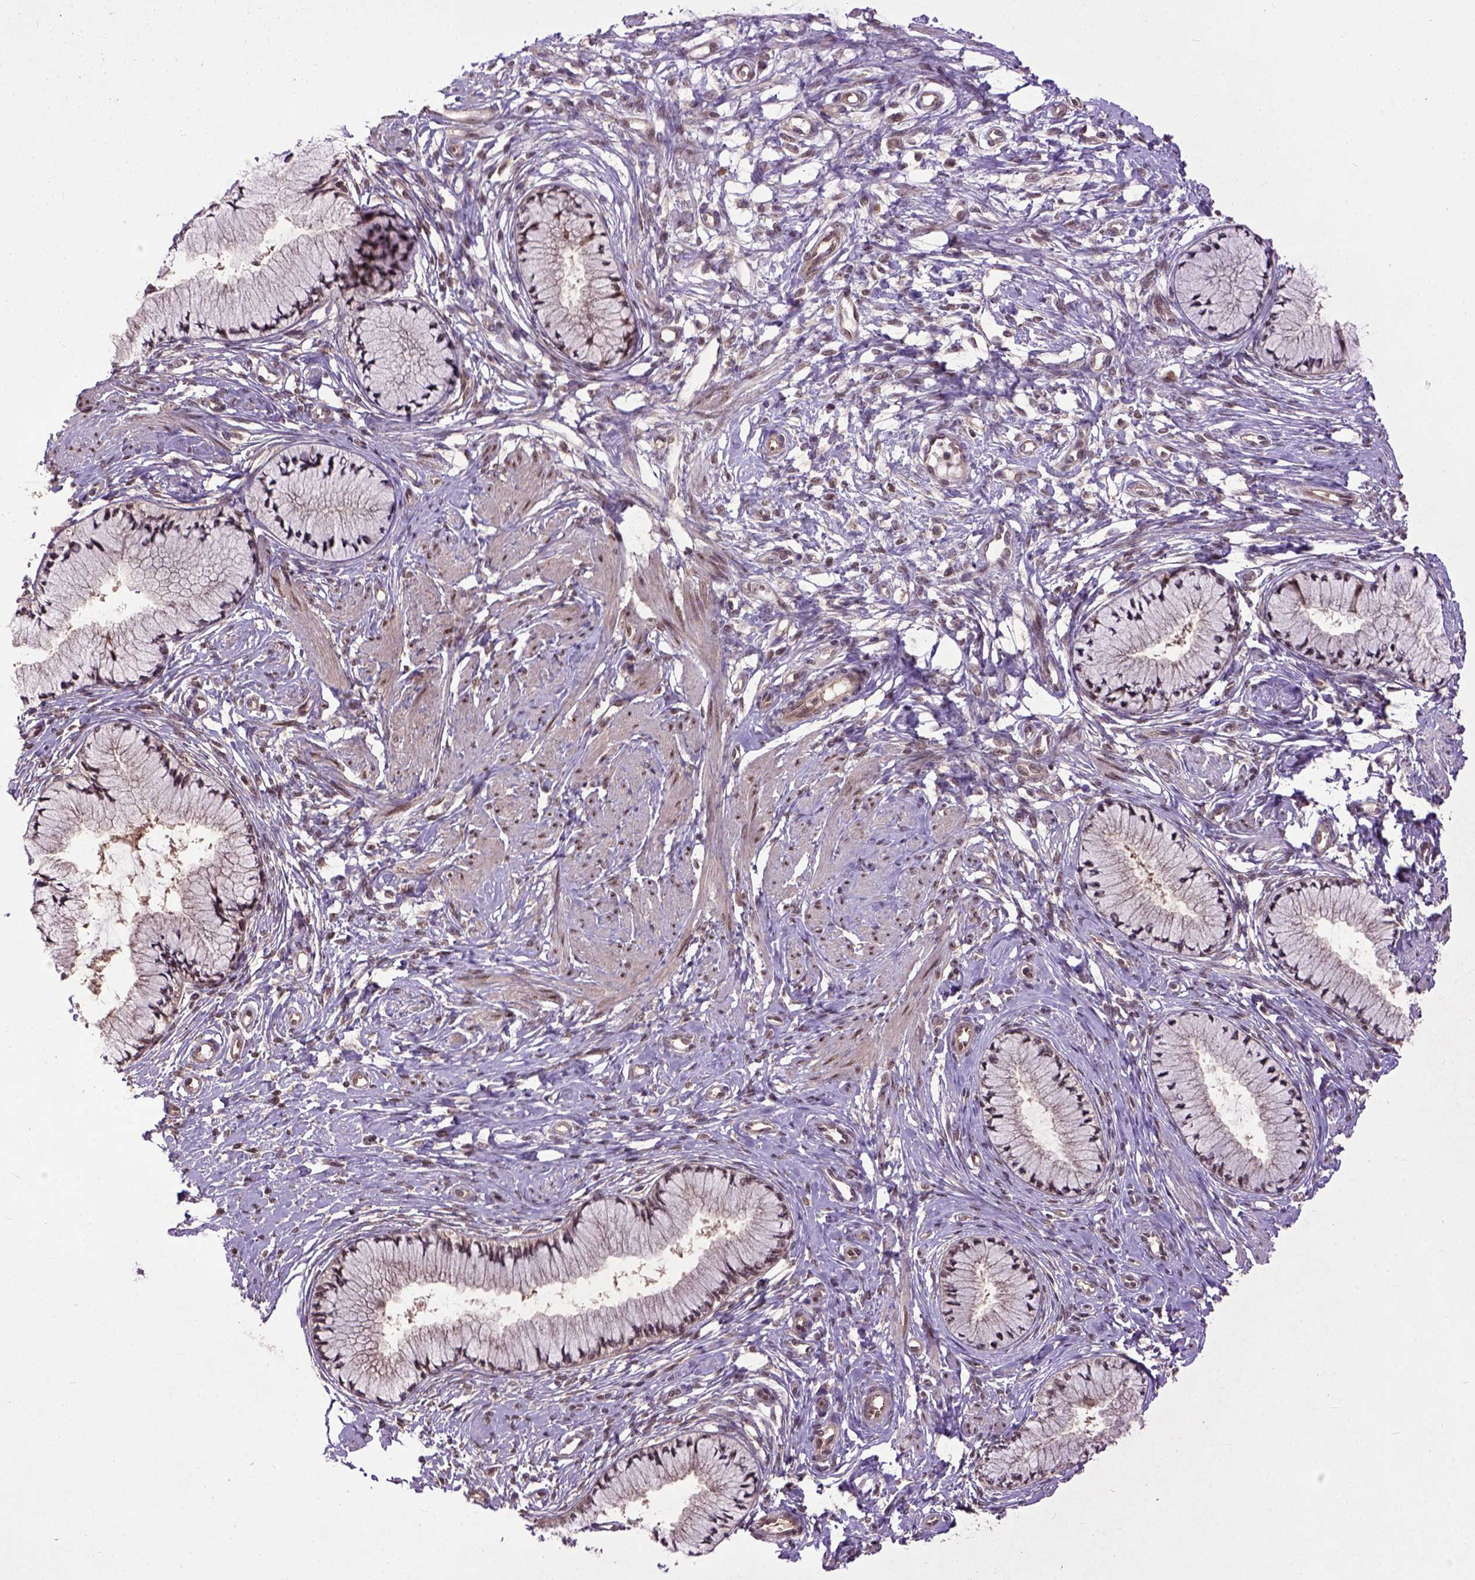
{"staining": {"intensity": "moderate", "quantity": "<25%", "location": "nuclear"}, "tissue": "cervix", "cell_type": "Glandular cells", "image_type": "normal", "snomed": [{"axis": "morphology", "description": "Normal tissue, NOS"}, {"axis": "topography", "description": "Cervix"}], "caption": "This image exhibits immunohistochemistry (IHC) staining of benign cervix, with low moderate nuclear staining in approximately <25% of glandular cells.", "gene": "UBA3", "patient": {"sex": "female", "age": 37}}